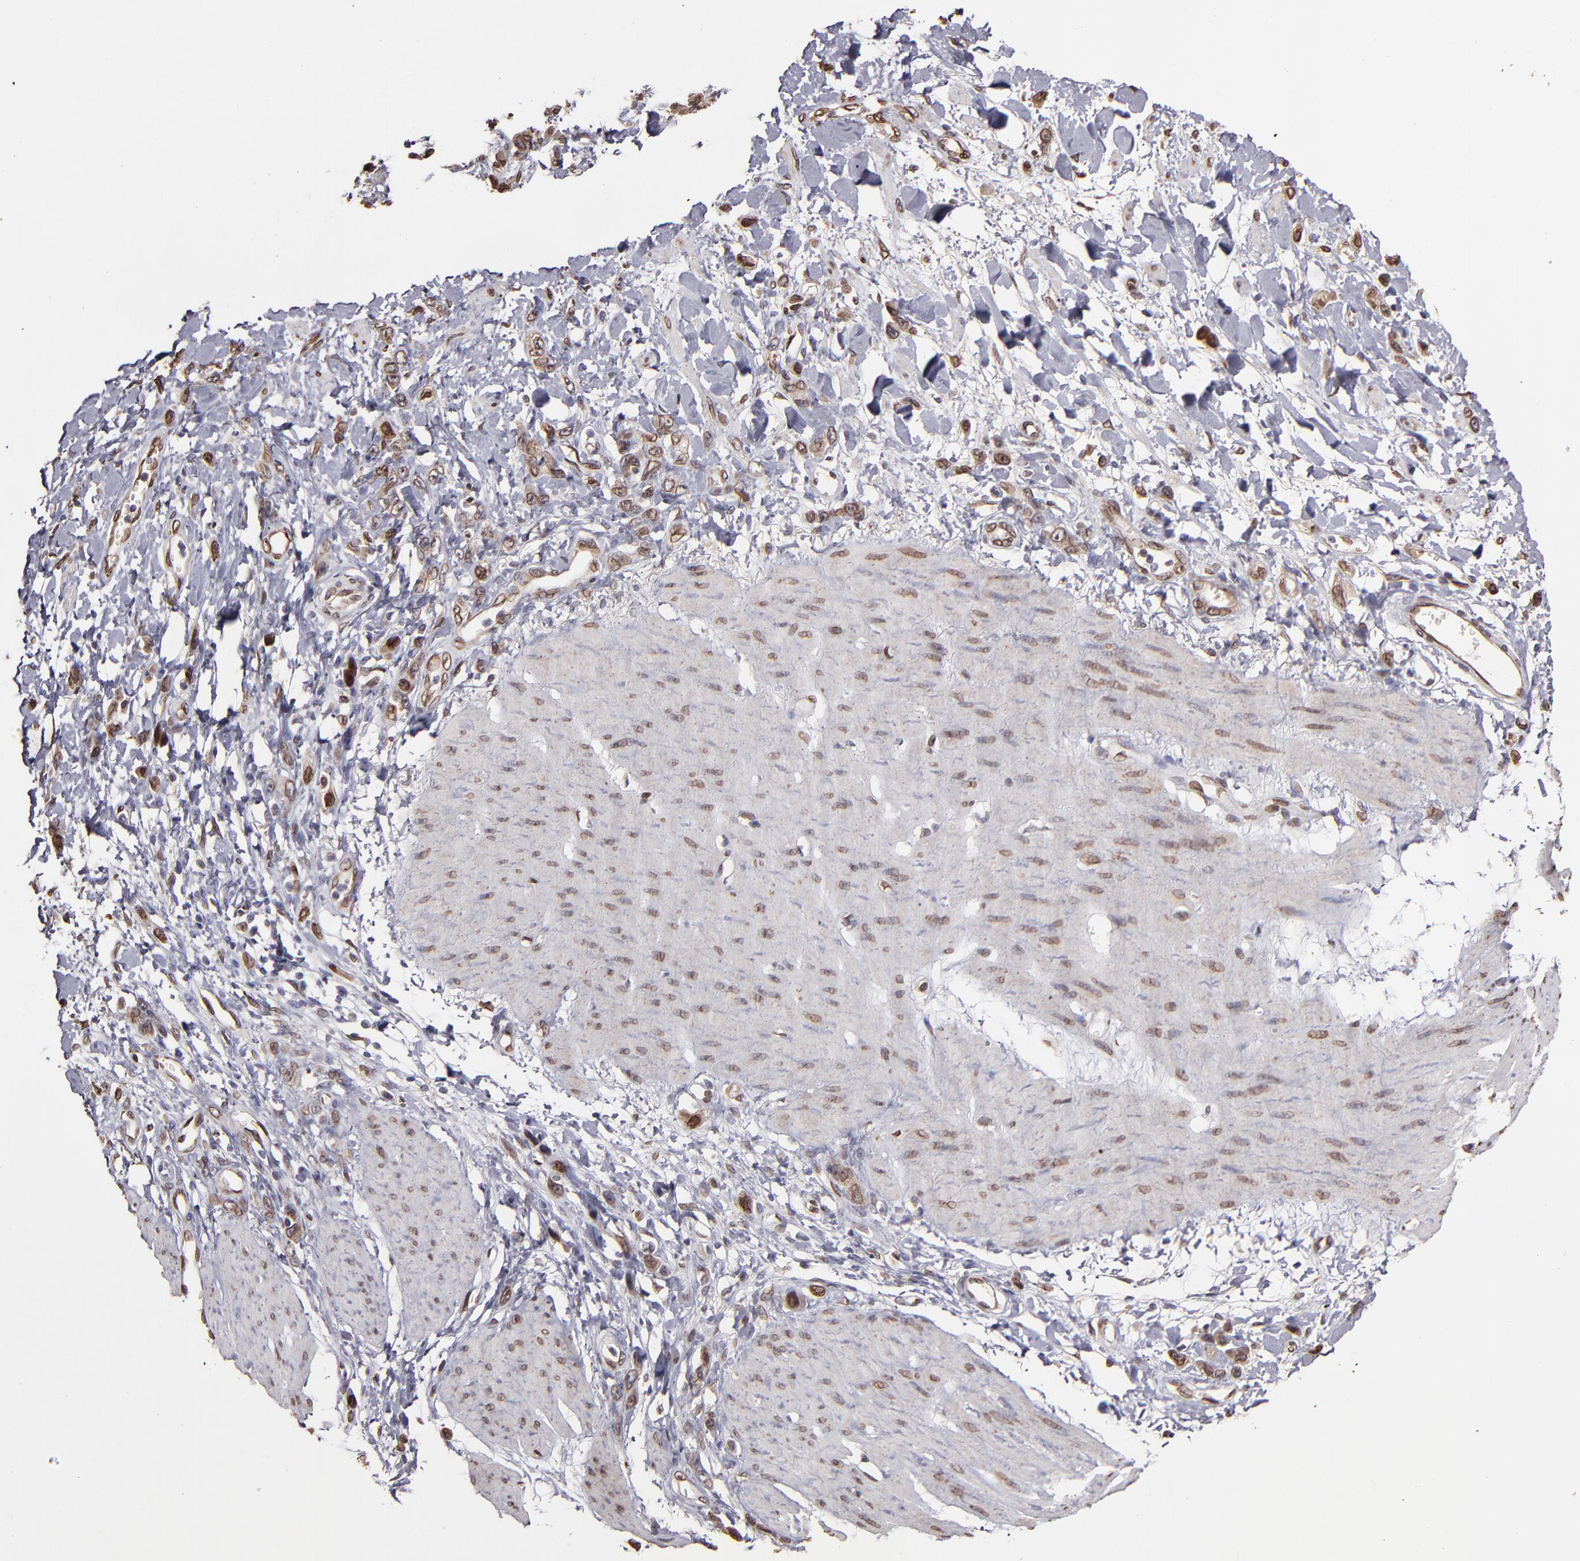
{"staining": {"intensity": "moderate", "quantity": ">75%", "location": "cytoplasmic/membranous,nuclear"}, "tissue": "stomach cancer", "cell_type": "Tumor cells", "image_type": "cancer", "snomed": [{"axis": "morphology", "description": "Normal tissue, NOS"}, {"axis": "morphology", "description": "Adenocarcinoma, NOS"}, {"axis": "topography", "description": "Stomach"}], "caption": "This is an image of immunohistochemistry staining of stomach adenocarcinoma, which shows moderate staining in the cytoplasmic/membranous and nuclear of tumor cells.", "gene": "PUM3", "patient": {"sex": "male", "age": 82}}